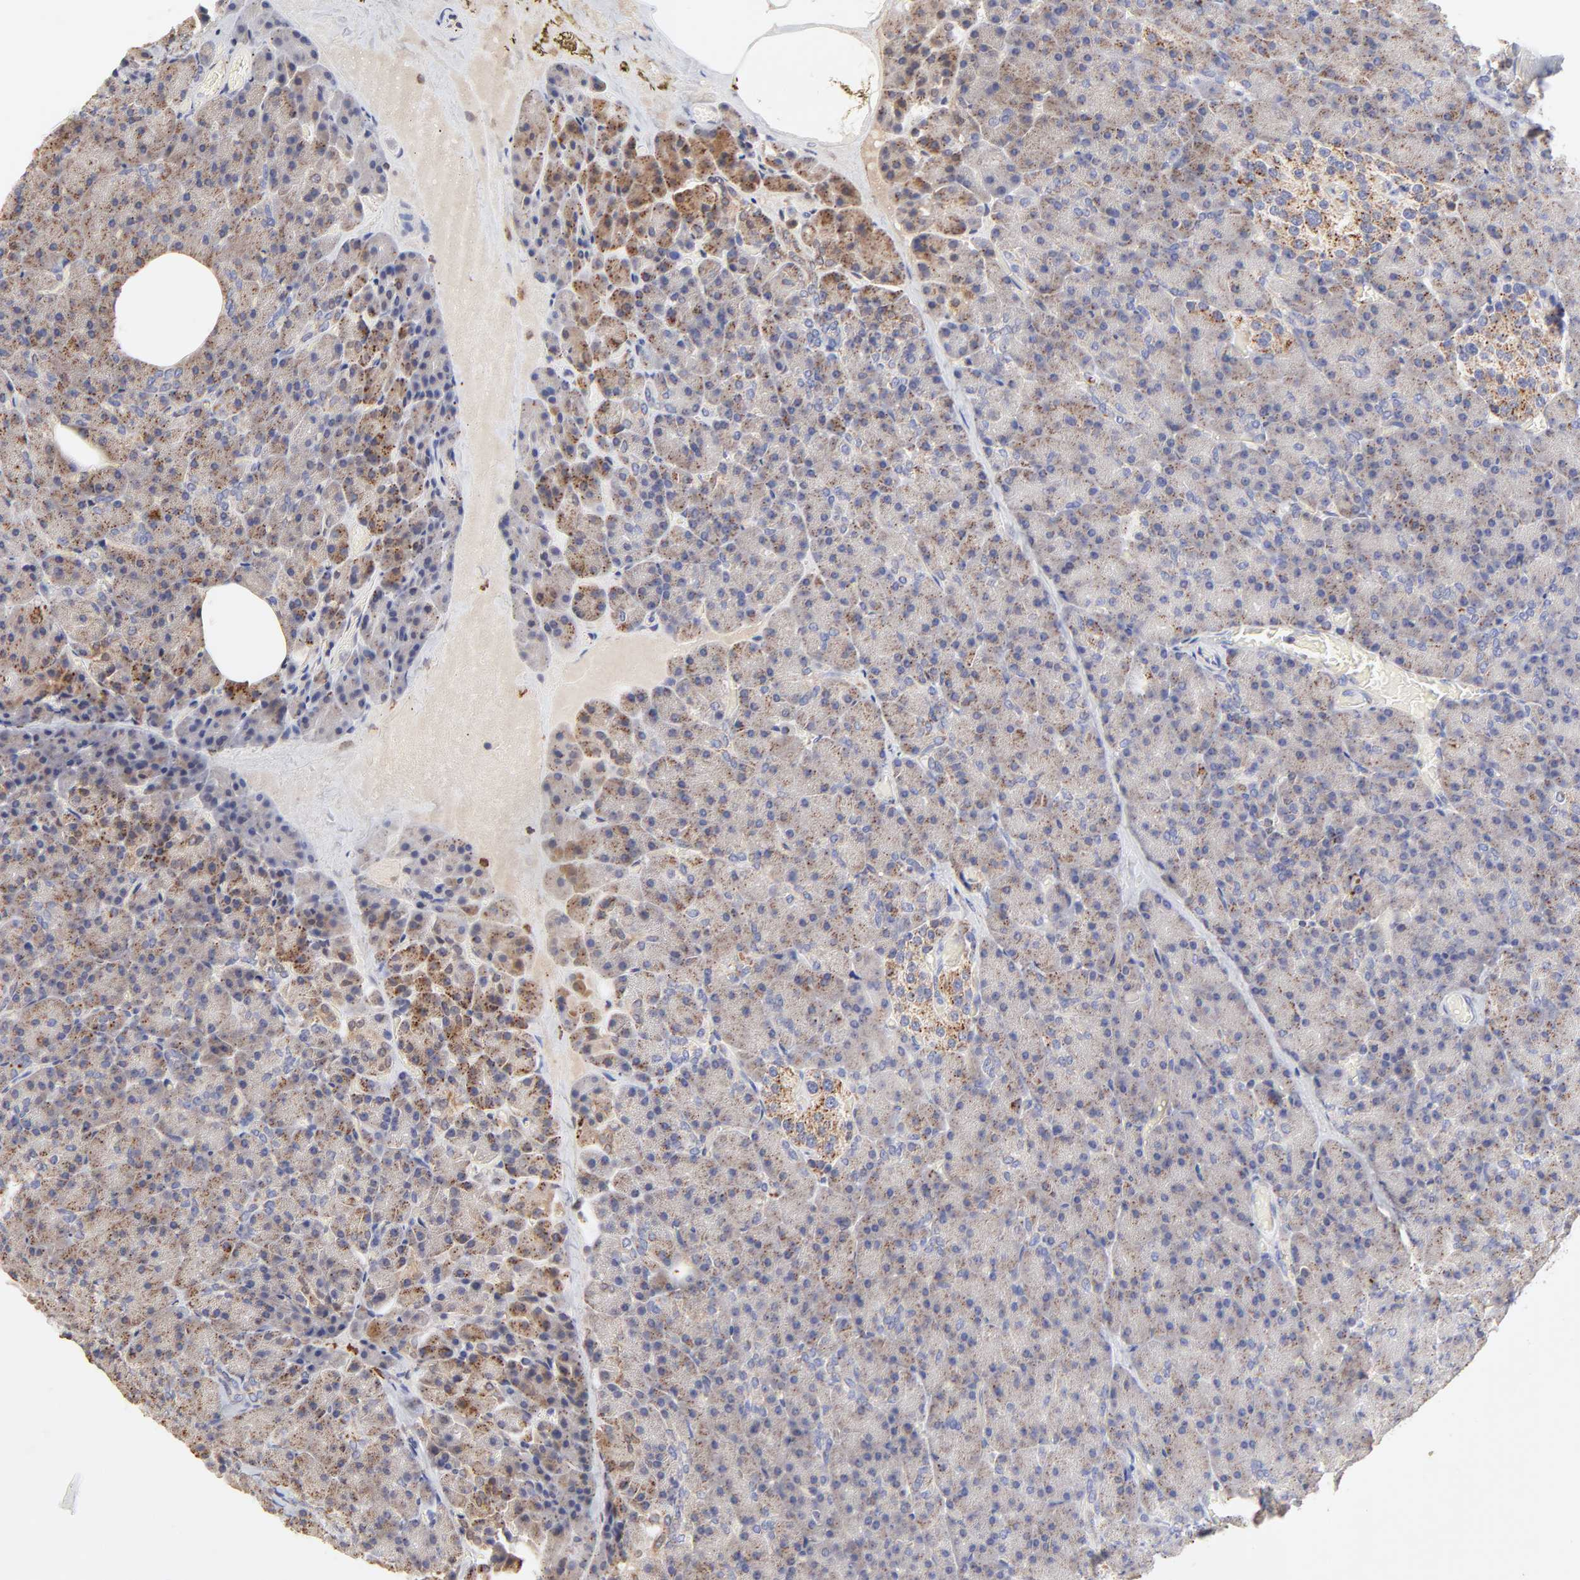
{"staining": {"intensity": "moderate", "quantity": ">75%", "location": "cytoplasmic/membranous"}, "tissue": "pancreas", "cell_type": "Exocrine glandular cells", "image_type": "normal", "snomed": [{"axis": "morphology", "description": "Normal tissue, NOS"}, {"axis": "topography", "description": "Pancreas"}], "caption": "Brown immunohistochemical staining in normal human pancreas demonstrates moderate cytoplasmic/membranous staining in about >75% of exocrine glandular cells. Ihc stains the protein of interest in brown and the nuclei are stained blue.", "gene": "SSBP1", "patient": {"sex": "female", "age": 35}}